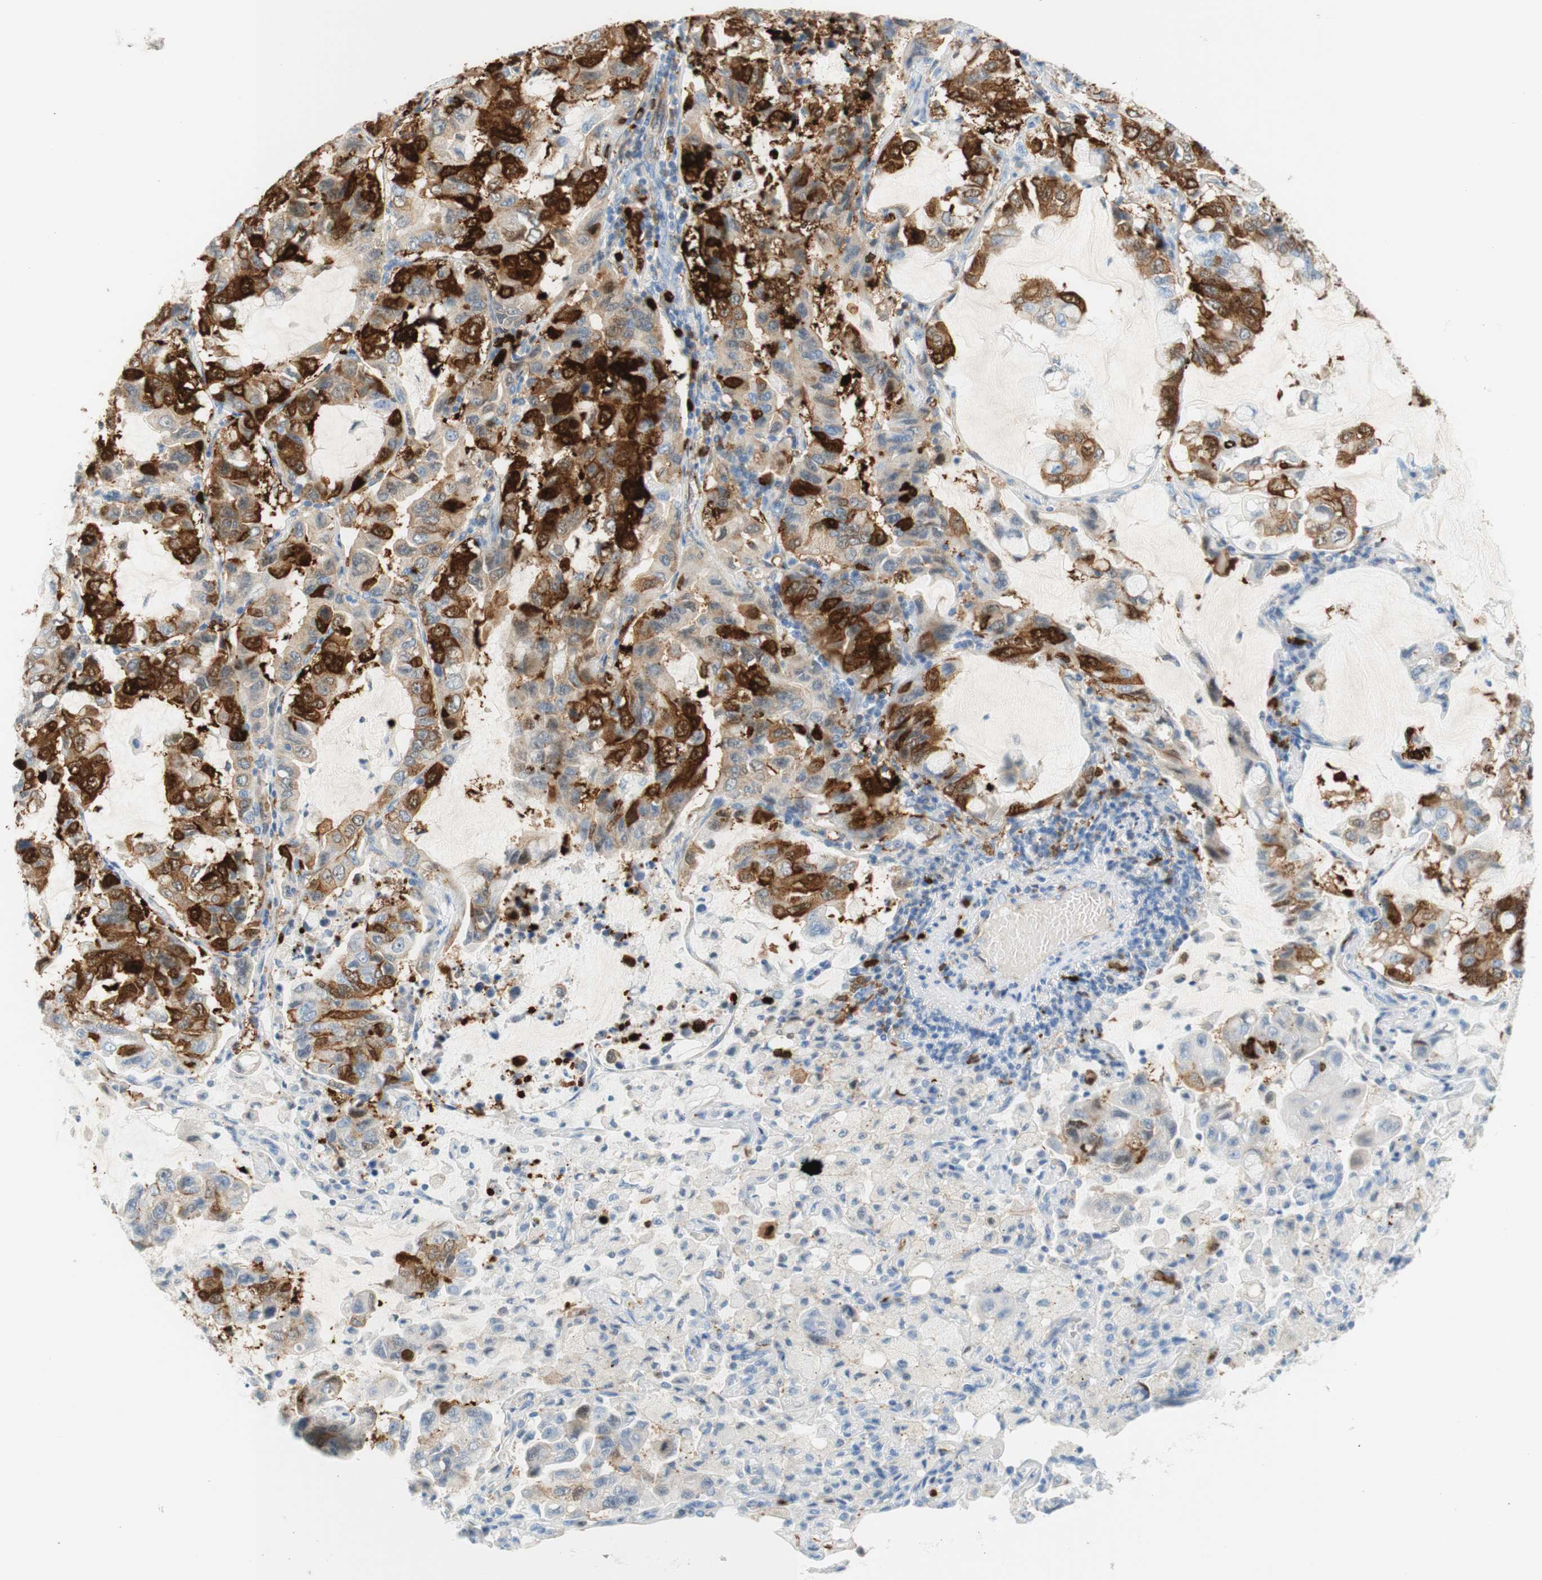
{"staining": {"intensity": "strong", "quantity": "25%-75%", "location": "cytoplasmic/membranous"}, "tissue": "lung cancer", "cell_type": "Tumor cells", "image_type": "cancer", "snomed": [{"axis": "morphology", "description": "Adenocarcinoma, NOS"}, {"axis": "topography", "description": "Lung"}], "caption": "Immunohistochemical staining of human lung cancer exhibits high levels of strong cytoplasmic/membranous positivity in approximately 25%-75% of tumor cells.", "gene": "STMN1", "patient": {"sex": "male", "age": 64}}